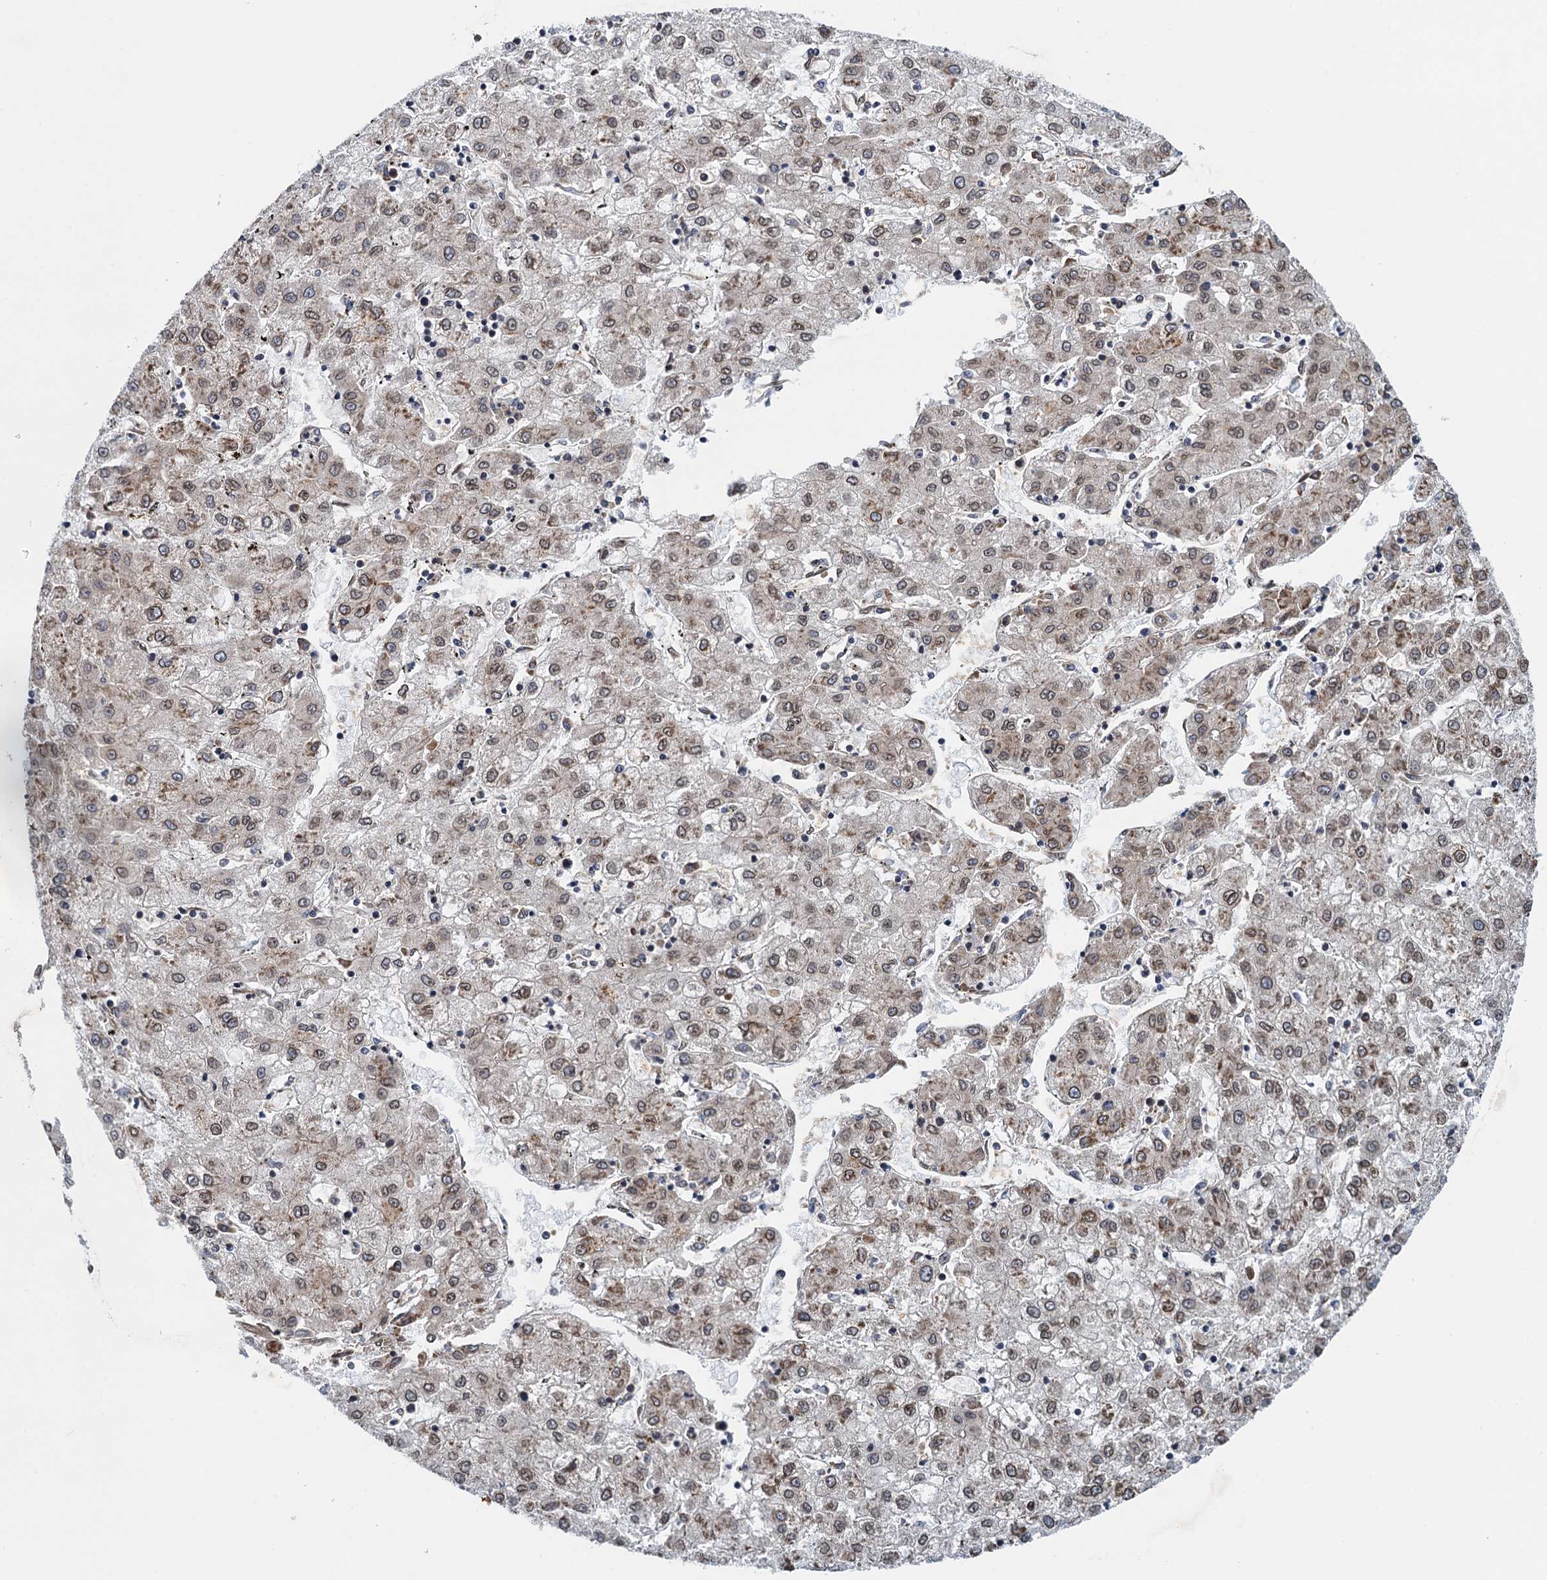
{"staining": {"intensity": "moderate", "quantity": "25%-75%", "location": "nuclear"}, "tissue": "liver cancer", "cell_type": "Tumor cells", "image_type": "cancer", "snomed": [{"axis": "morphology", "description": "Carcinoma, Hepatocellular, NOS"}, {"axis": "topography", "description": "Liver"}], "caption": "This micrograph exhibits immunohistochemistry (IHC) staining of human hepatocellular carcinoma (liver), with medium moderate nuclear expression in approximately 25%-75% of tumor cells.", "gene": "MDM1", "patient": {"sex": "male", "age": 72}}